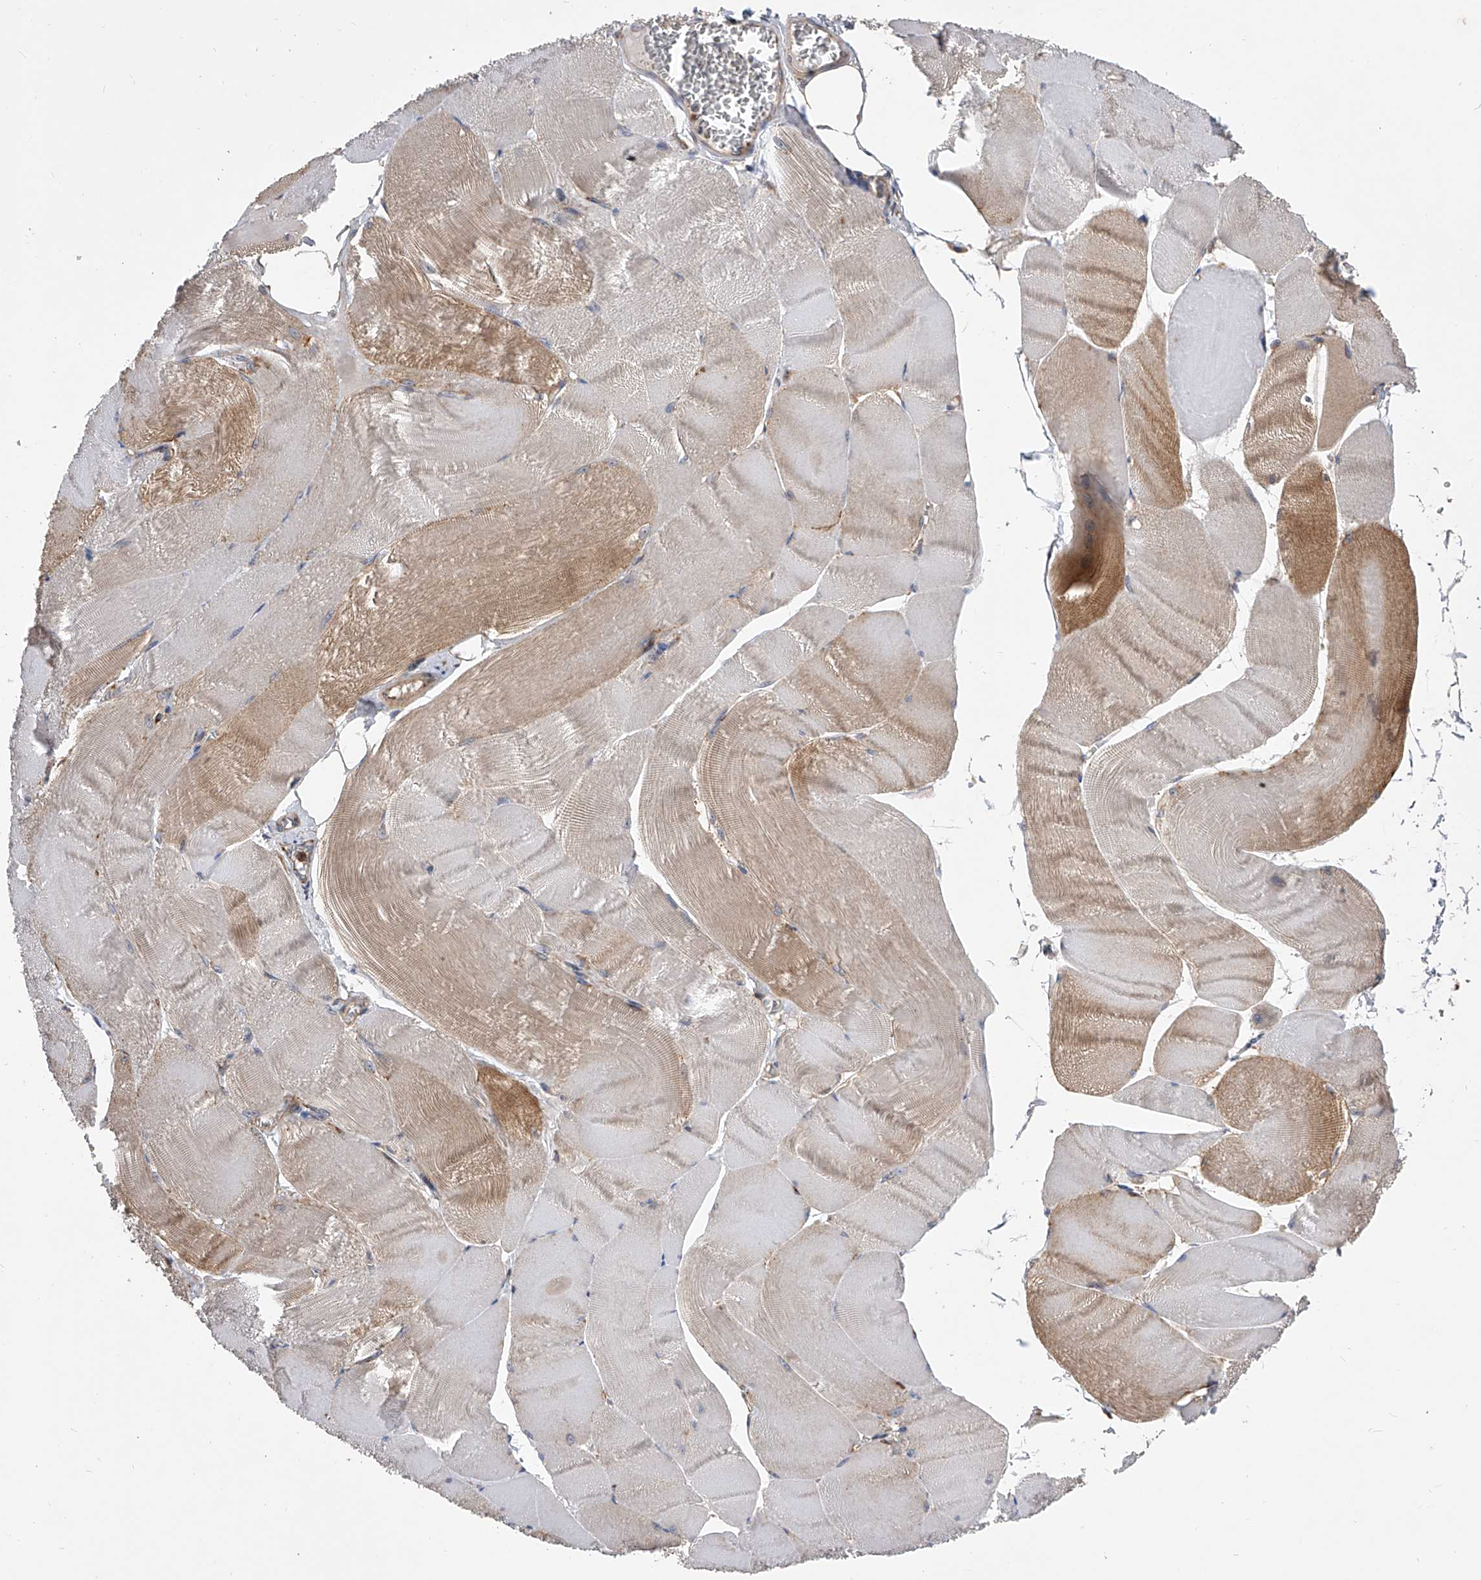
{"staining": {"intensity": "moderate", "quantity": "<25%", "location": "cytoplasmic/membranous"}, "tissue": "skeletal muscle", "cell_type": "Myocytes", "image_type": "normal", "snomed": [{"axis": "morphology", "description": "Normal tissue, NOS"}, {"axis": "morphology", "description": "Basal cell carcinoma"}, {"axis": "topography", "description": "Skeletal muscle"}], "caption": "Skeletal muscle stained with DAB IHC shows low levels of moderate cytoplasmic/membranous staining in approximately <25% of myocytes. The staining was performed using DAB to visualize the protein expression in brown, while the nuclei were stained in blue with hematoxylin (Magnification: 20x).", "gene": "CFAP410", "patient": {"sex": "female", "age": 64}}